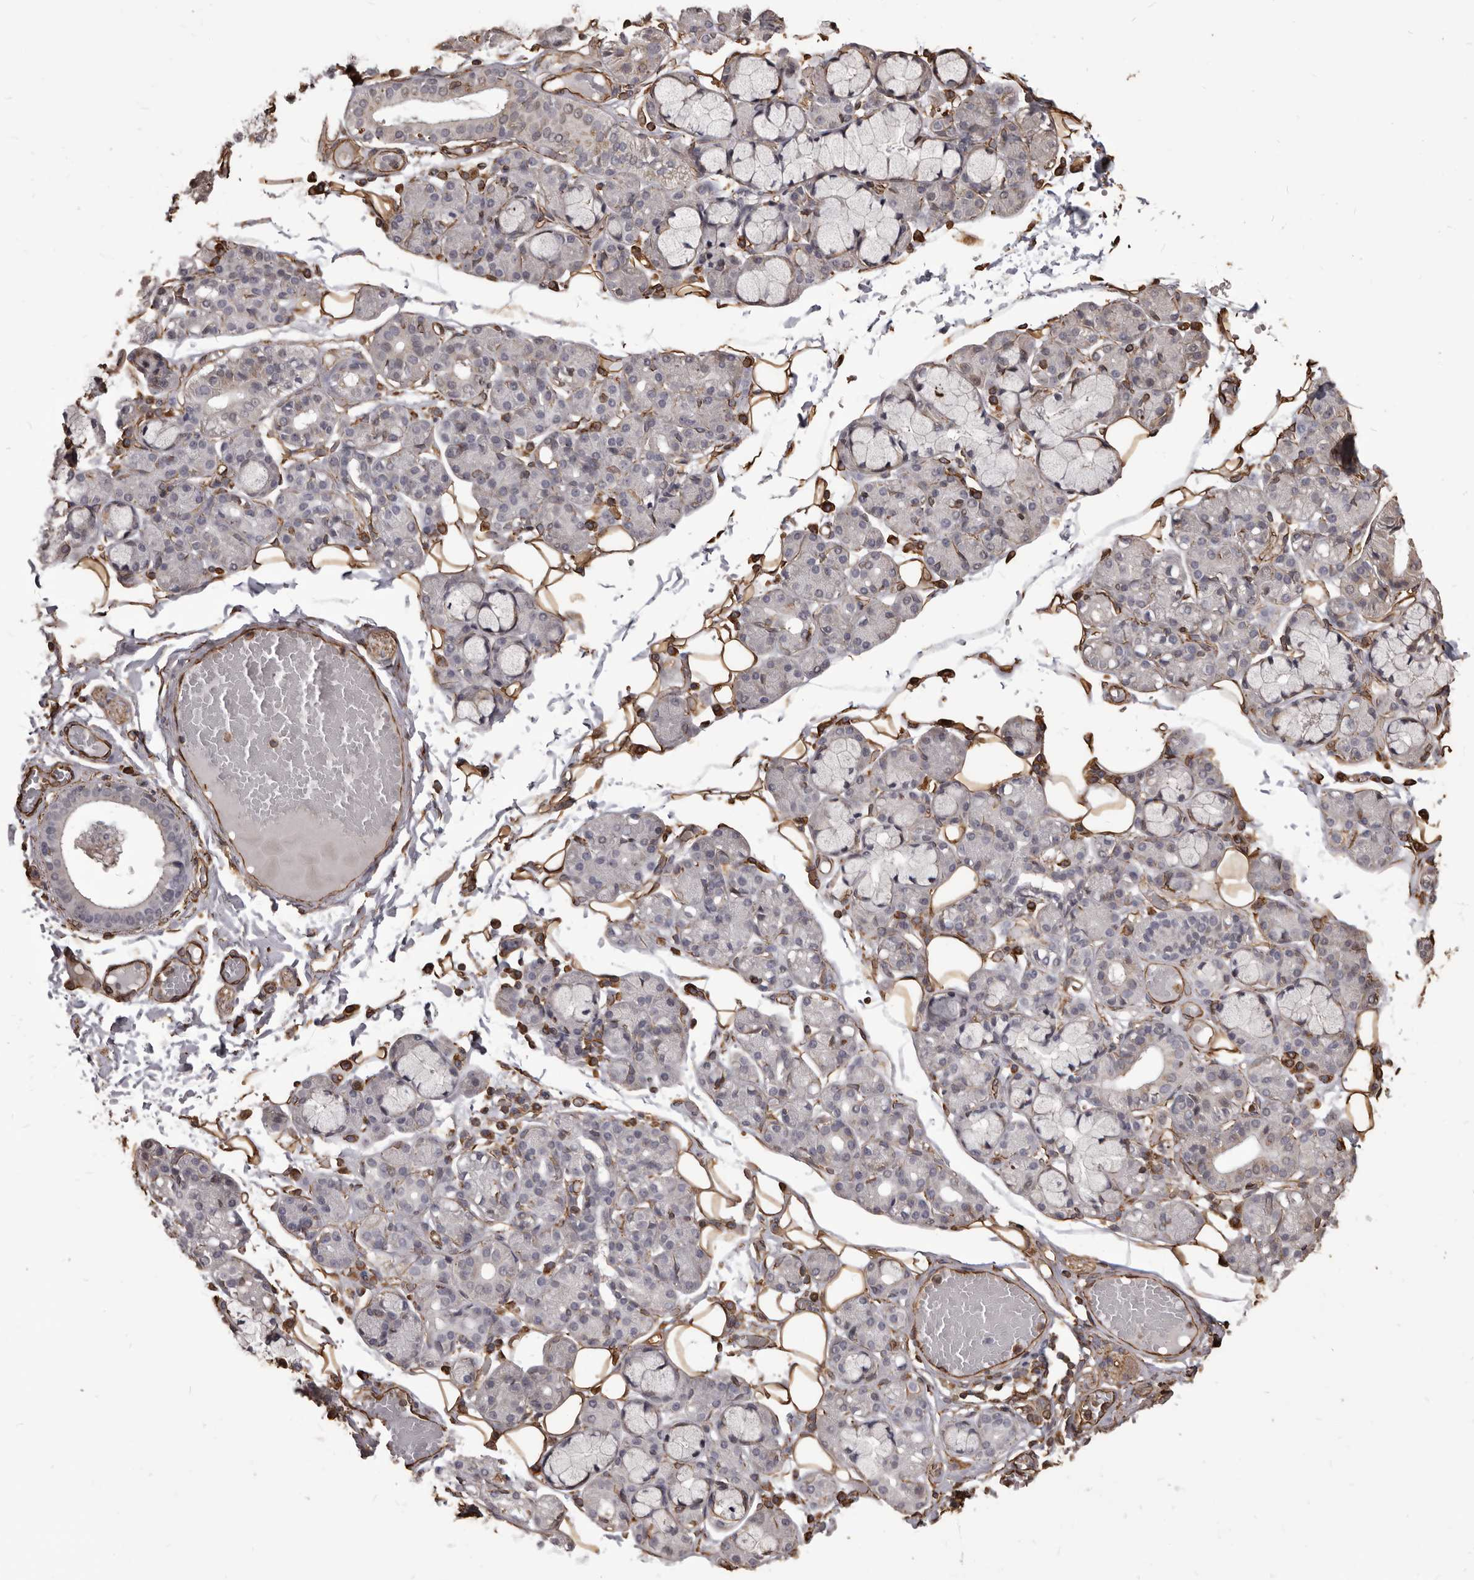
{"staining": {"intensity": "negative", "quantity": "none", "location": "none"}, "tissue": "salivary gland", "cell_type": "Glandular cells", "image_type": "normal", "snomed": [{"axis": "morphology", "description": "Normal tissue, NOS"}, {"axis": "topography", "description": "Salivary gland"}], "caption": "This histopathology image is of unremarkable salivary gland stained with IHC to label a protein in brown with the nuclei are counter-stained blue. There is no expression in glandular cells.", "gene": "MTURN", "patient": {"sex": "male", "age": 63}}